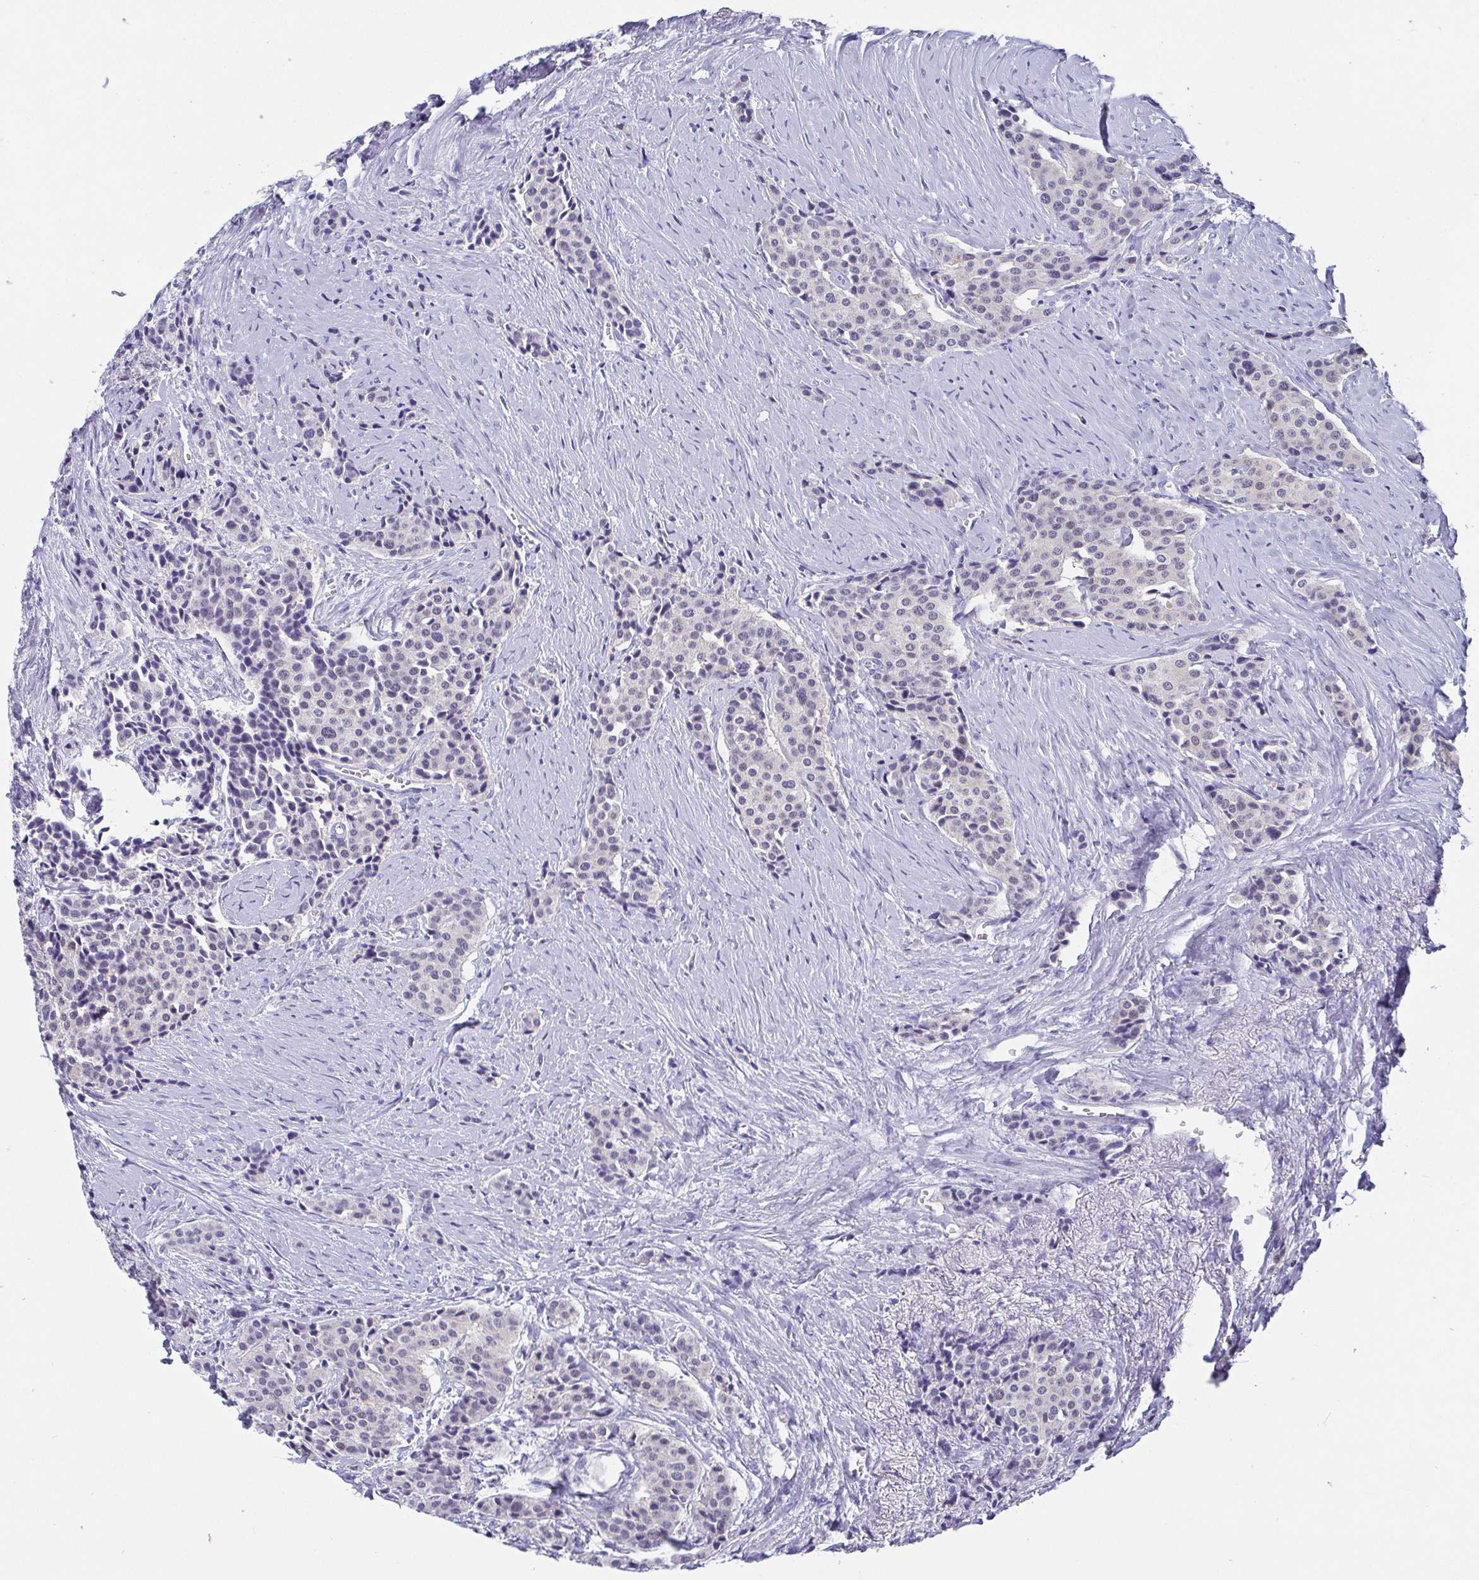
{"staining": {"intensity": "negative", "quantity": "none", "location": "none"}, "tissue": "carcinoid", "cell_type": "Tumor cells", "image_type": "cancer", "snomed": [{"axis": "morphology", "description": "Carcinoid, malignant, NOS"}, {"axis": "topography", "description": "Small intestine"}], "caption": "This is an immunohistochemistry (IHC) histopathology image of malignant carcinoid. There is no staining in tumor cells.", "gene": "SCGN", "patient": {"sex": "male", "age": 73}}